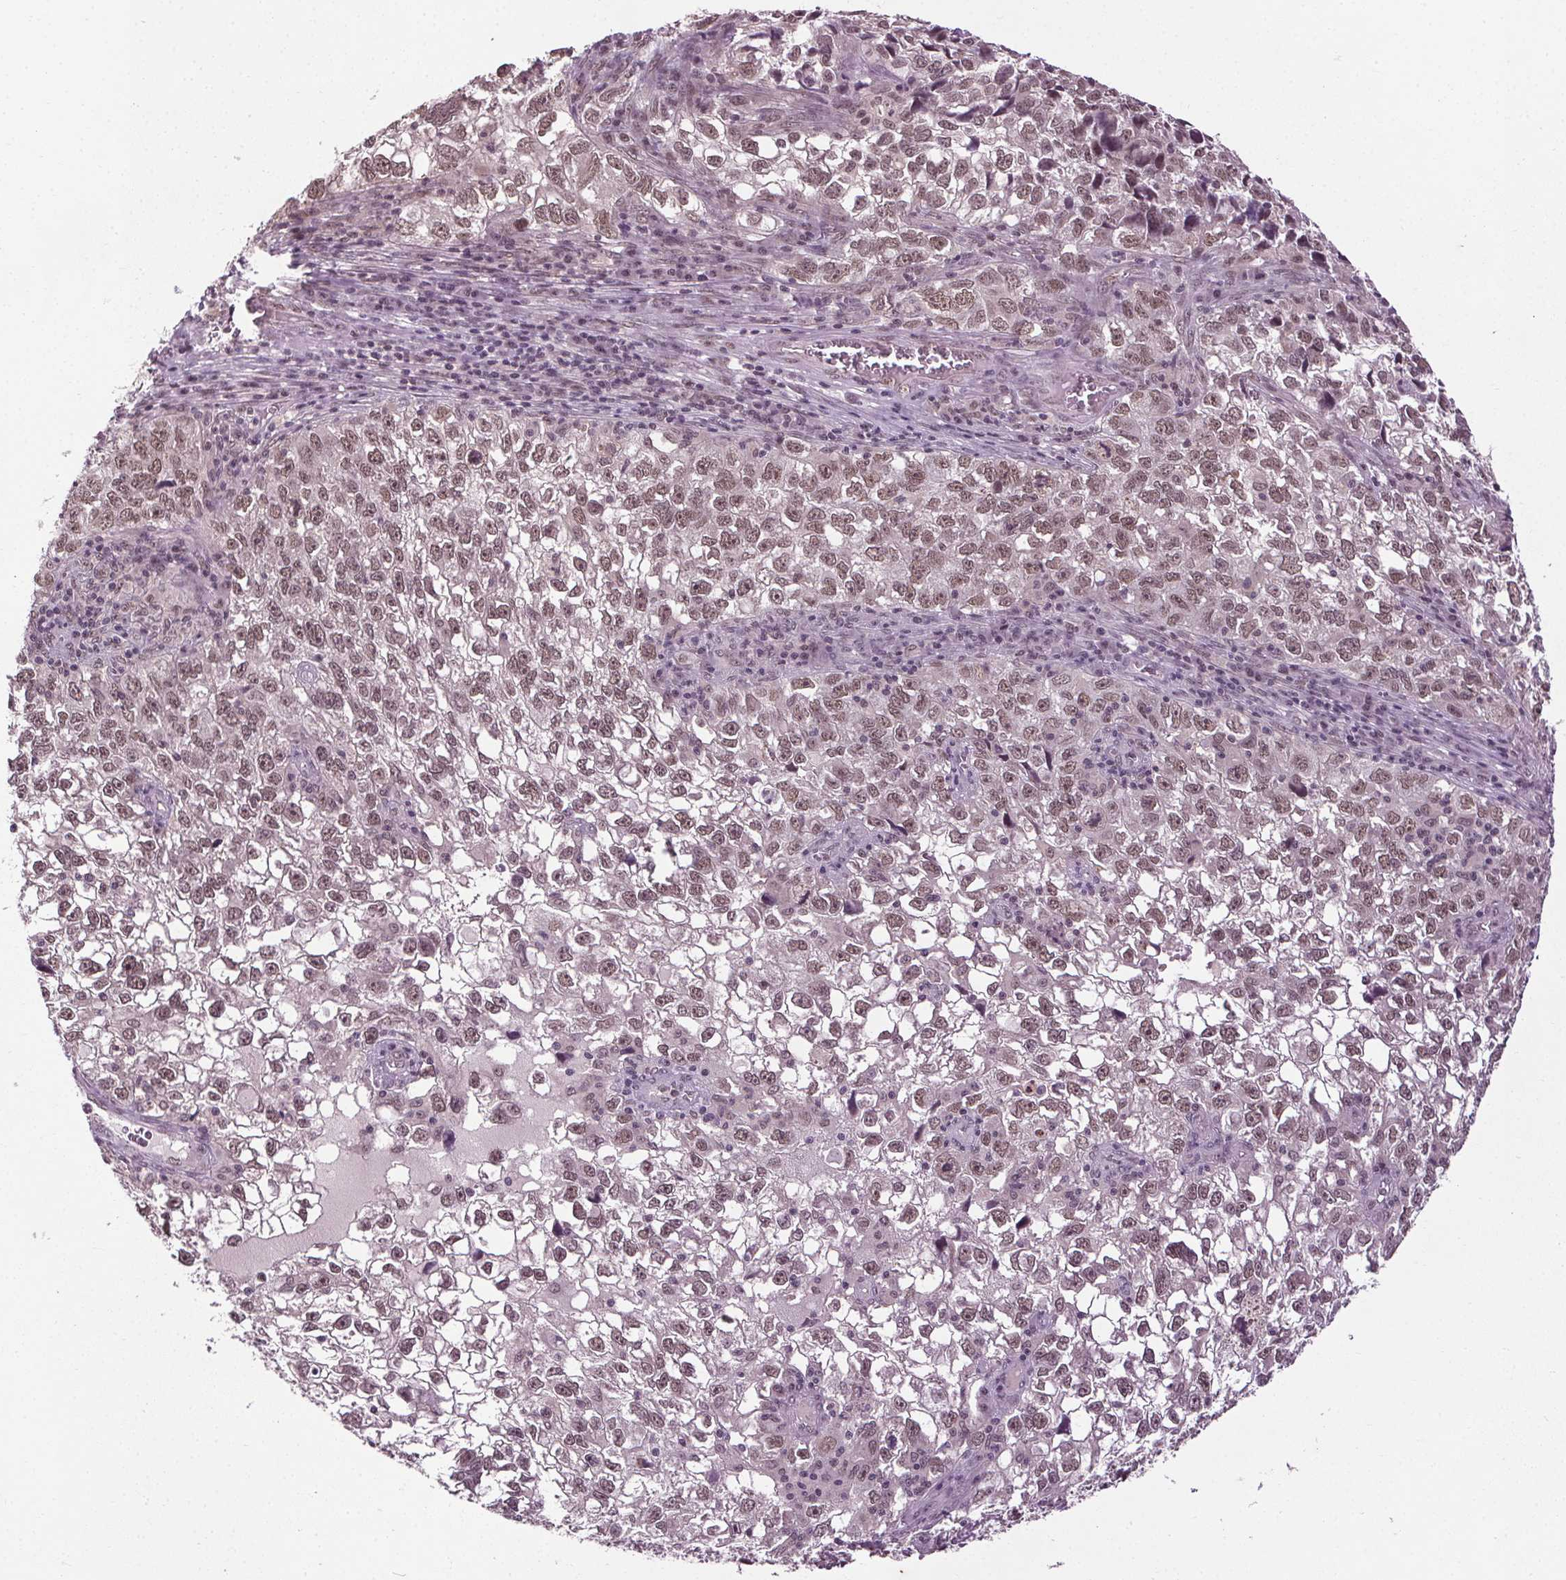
{"staining": {"intensity": "moderate", "quantity": ">75%", "location": "nuclear"}, "tissue": "cervical cancer", "cell_type": "Tumor cells", "image_type": "cancer", "snomed": [{"axis": "morphology", "description": "Squamous cell carcinoma, NOS"}, {"axis": "topography", "description": "Cervix"}], "caption": "Cervical cancer (squamous cell carcinoma) tissue reveals moderate nuclear staining in about >75% of tumor cells, visualized by immunohistochemistry. Using DAB (3,3'-diaminobenzidine) (brown) and hematoxylin (blue) stains, captured at high magnification using brightfield microscopy.", "gene": "MED6", "patient": {"sex": "female", "age": 55}}